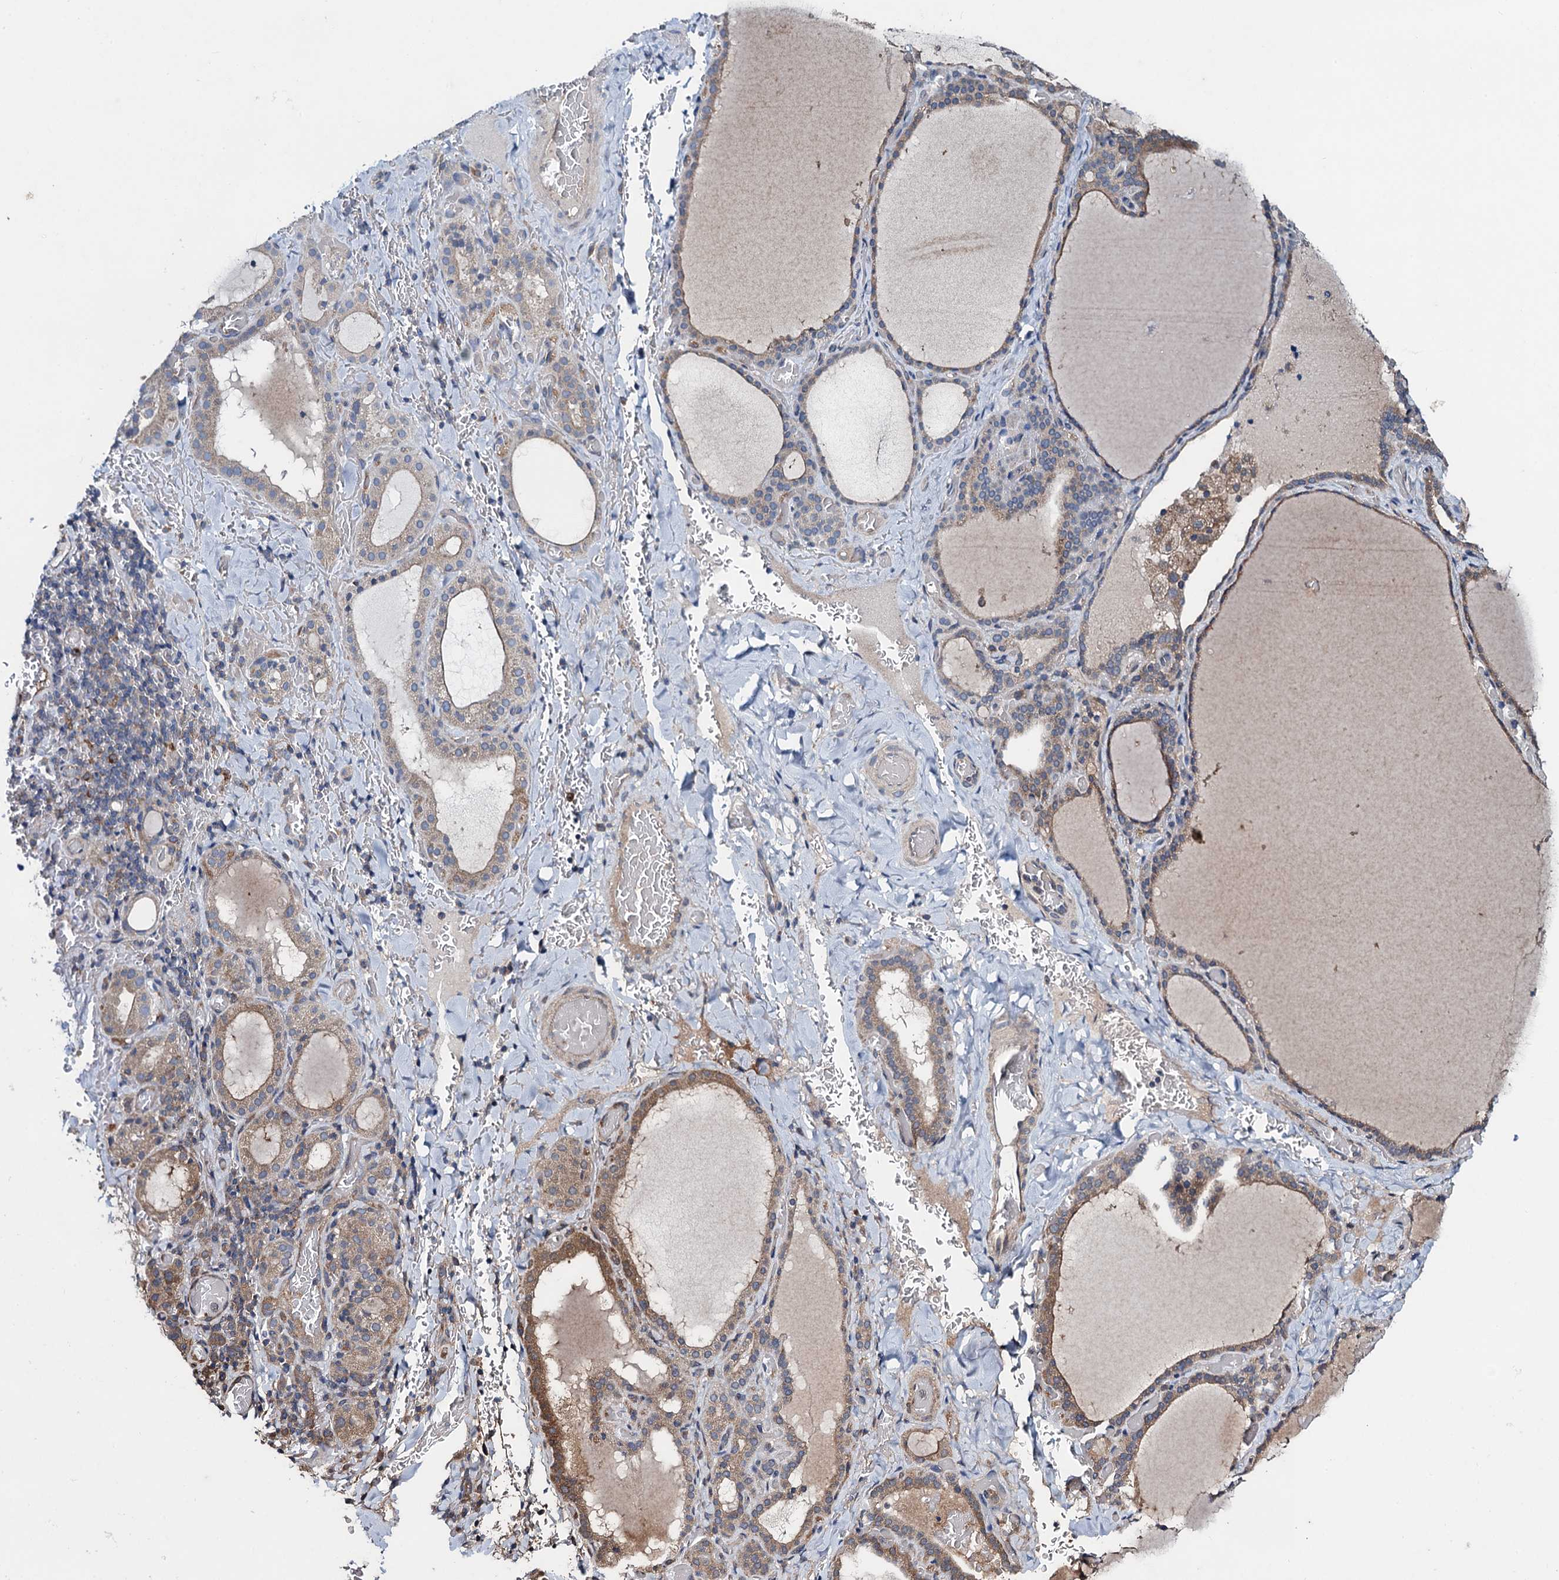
{"staining": {"intensity": "moderate", "quantity": "25%-75%", "location": "cytoplasmic/membranous"}, "tissue": "thyroid gland", "cell_type": "Glandular cells", "image_type": "normal", "snomed": [{"axis": "morphology", "description": "Normal tissue, NOS"}, {"axis": "topography", "description": "Thyroid gland"}], "caption": "Moderate cytoplasmic/membranous protein expression is appreciated in approximately 25%-75% of glandular cells in thyroid gland.", "gene": "SNAP29", "patient": {"sex": "female", "age": 39}}